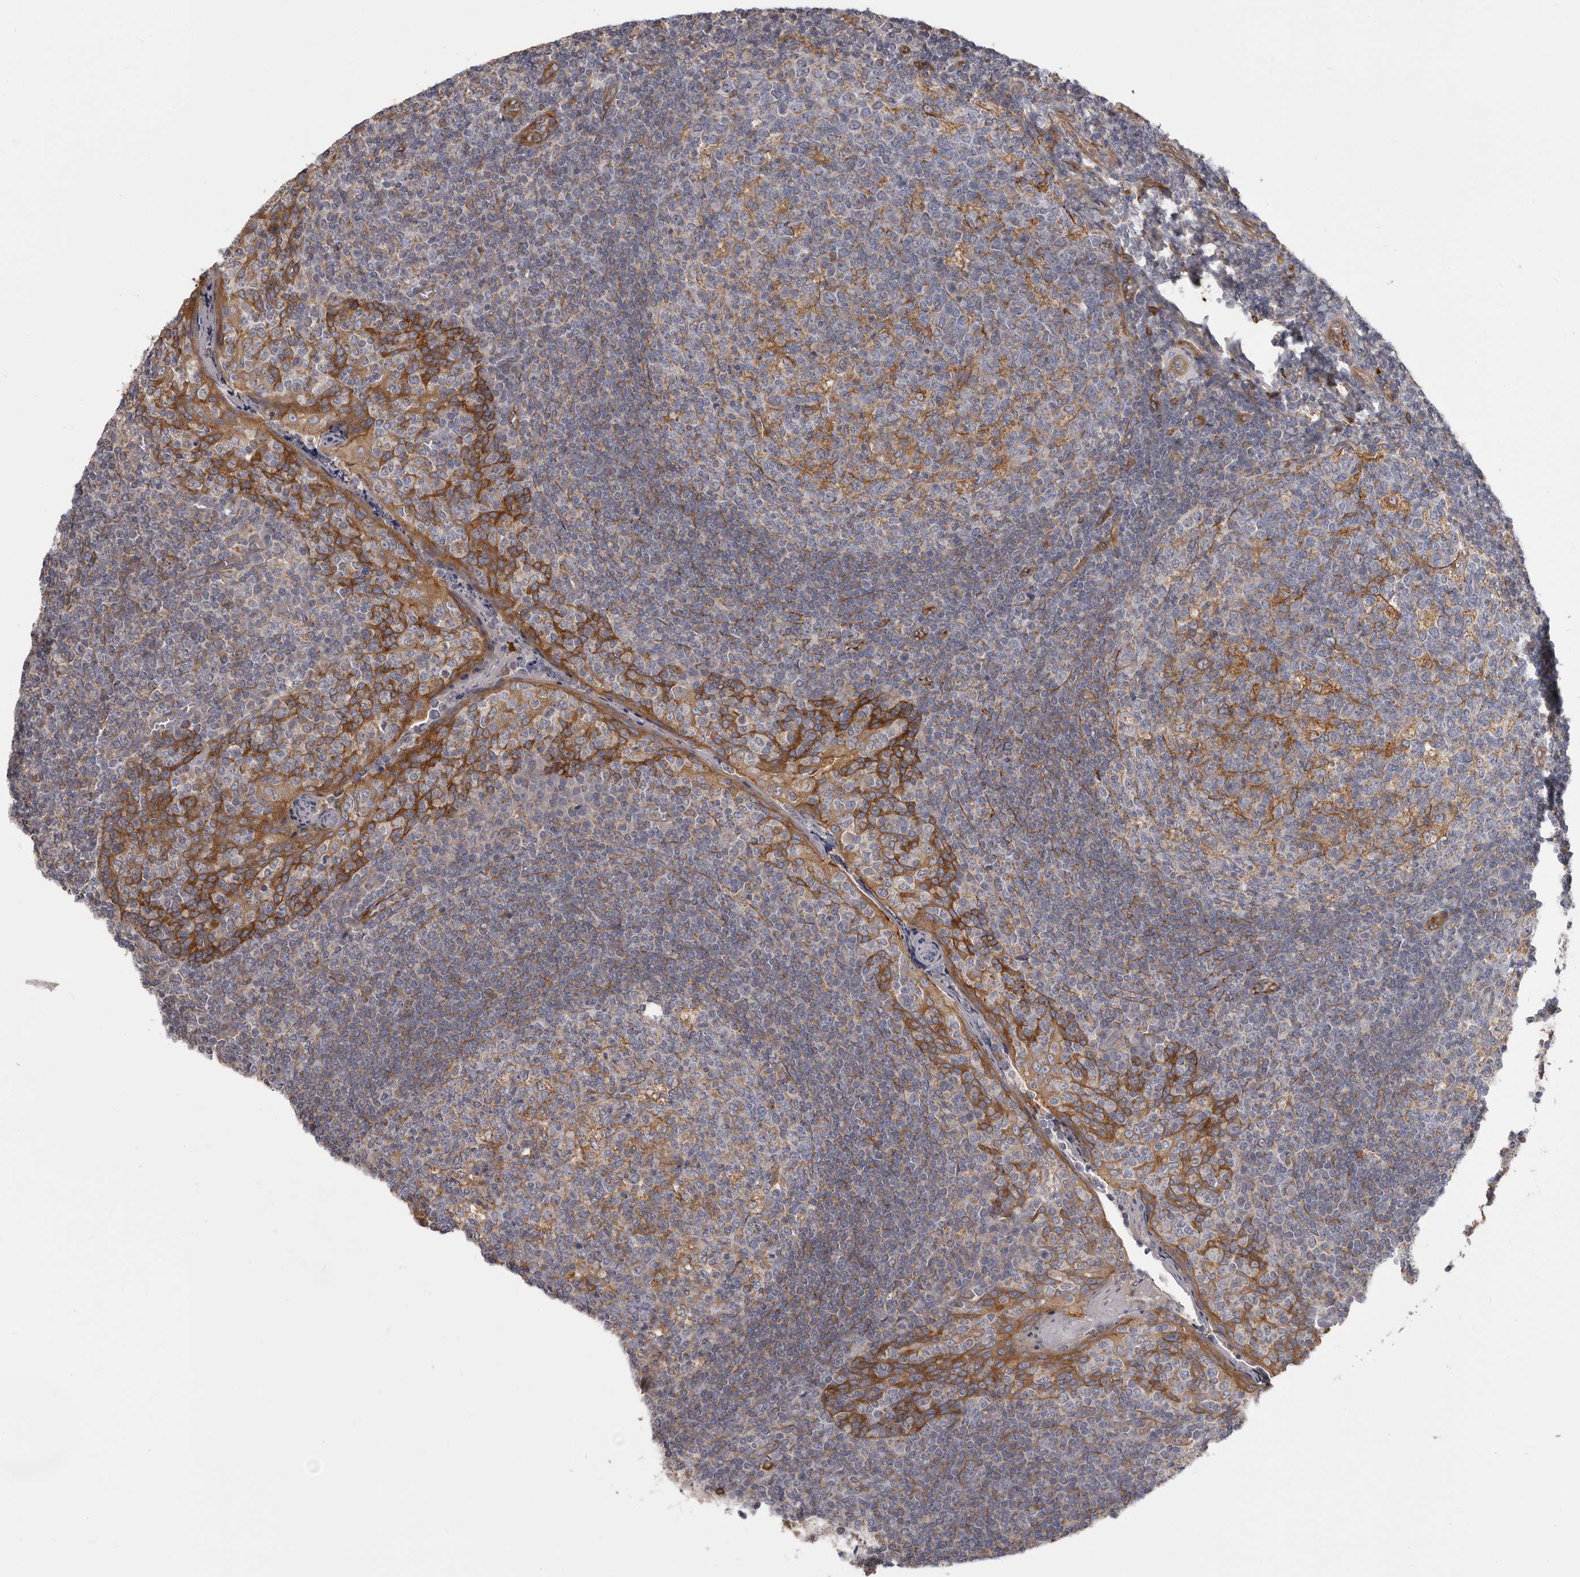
{"staining": {"intensity": "moderate", "quantity": "<25%", "location": "cytoplasmic/membranous"}, "tissue": "tonsil", "cell_type": "Germinal center cells", "image_type": "normal", "snomed": [{"axis": "morphology", "description": "Normal tissue, NOS"}, {"axis": "topography", "description": "Tonsil"}], "caption": "Protein staining of unremarkable tonsil demonstrates moderate cytoplasmic/membranous positivity in about <25% of germinal center cells.", "gene": "ENAH", "patient": {"sex": "female", "age": 19}}